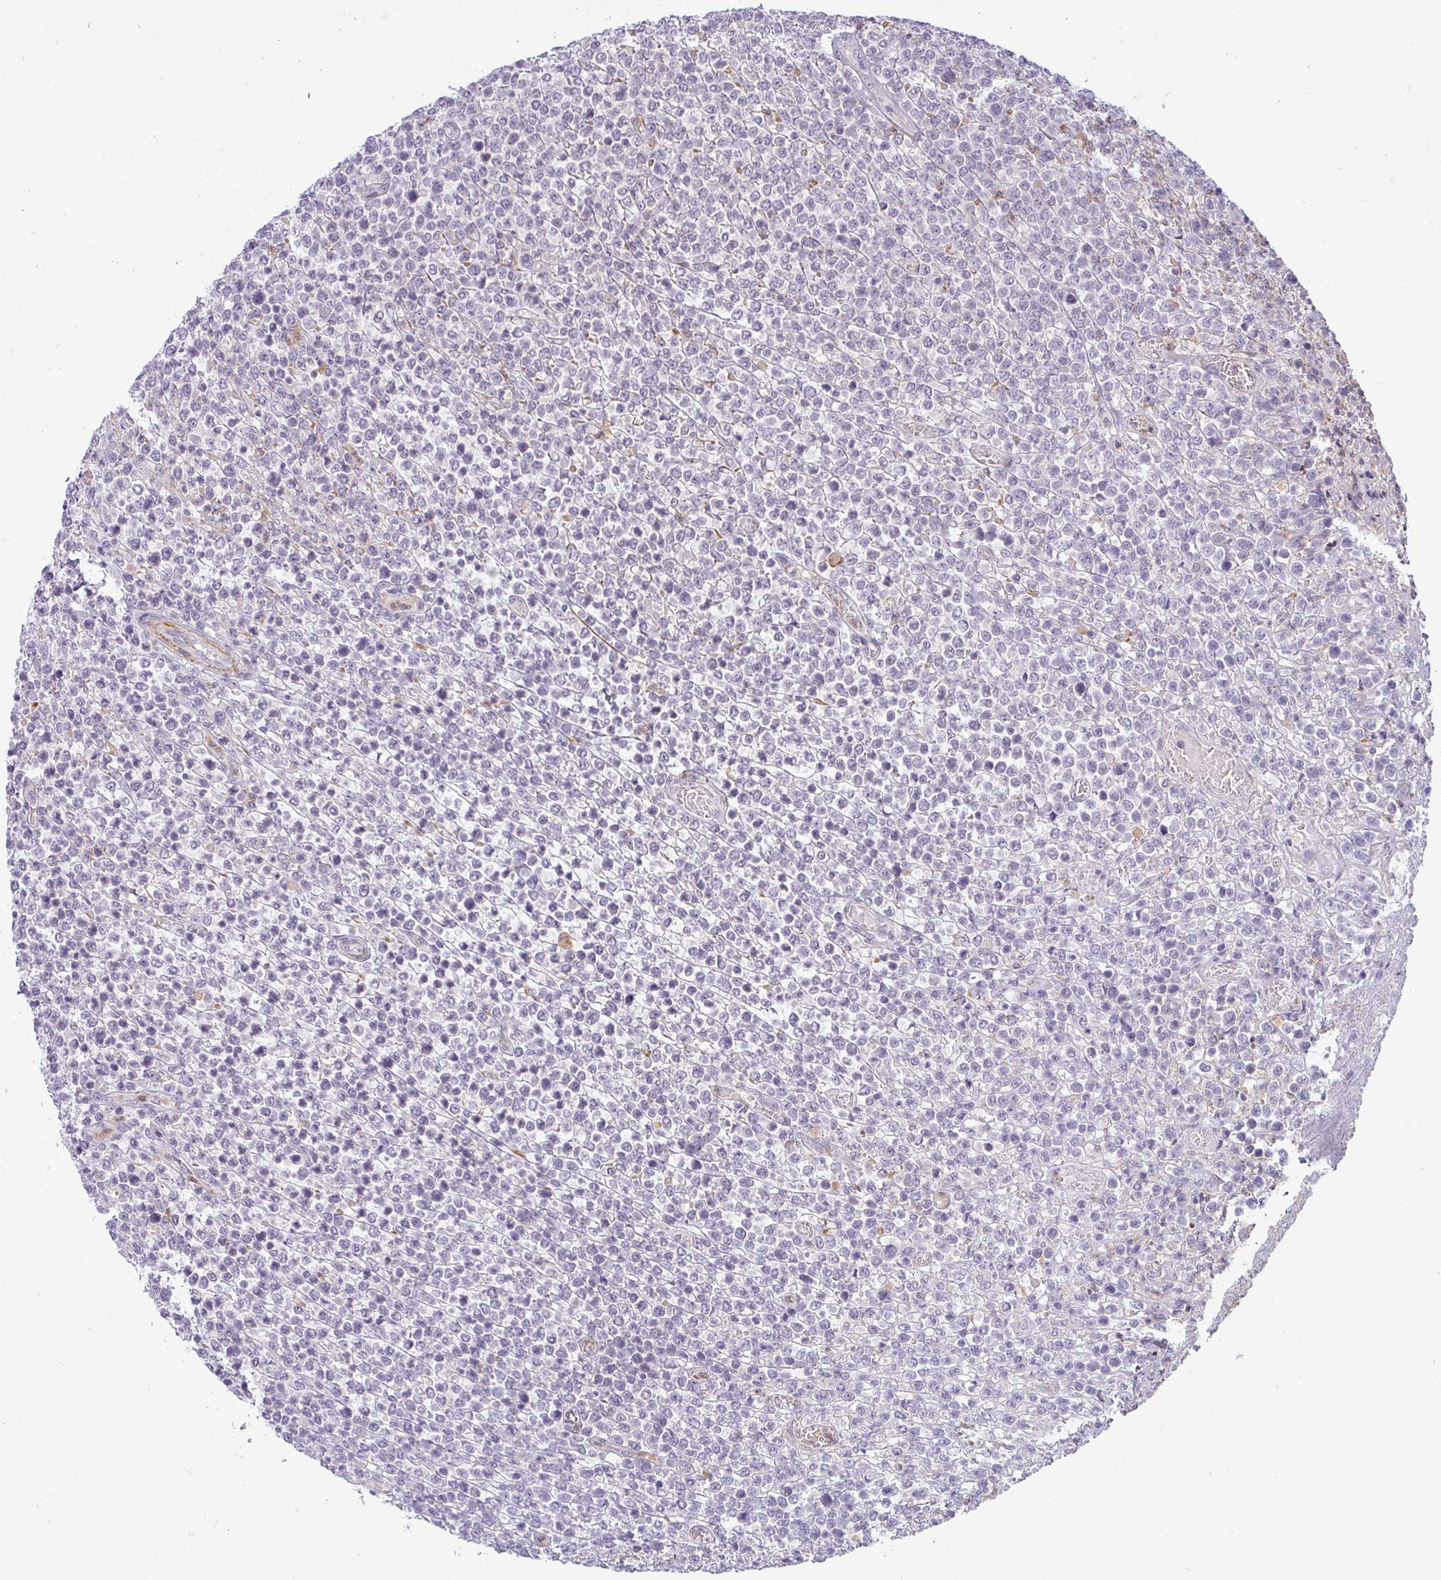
{"staining": {"intensity": "negative", "quantity": "none", "location": "none"}, "tissue": "lymphoma", "cell_type": "Tumor cells", "image_type": "cancer", "snomed": [{"axis": "morphology", "description": "Malignant lymphoma, non-Hodgkin's type, High grade"}, {"axis": "topography", "description": "Soft tissue"}], "caption": "Immunohistochemistry image of human lymphoma stained for a protein (brown), which demonstrates no staining in tumor cells.", "gene": "DZIP1", "patient": {"sex": "female", "age": 56}}